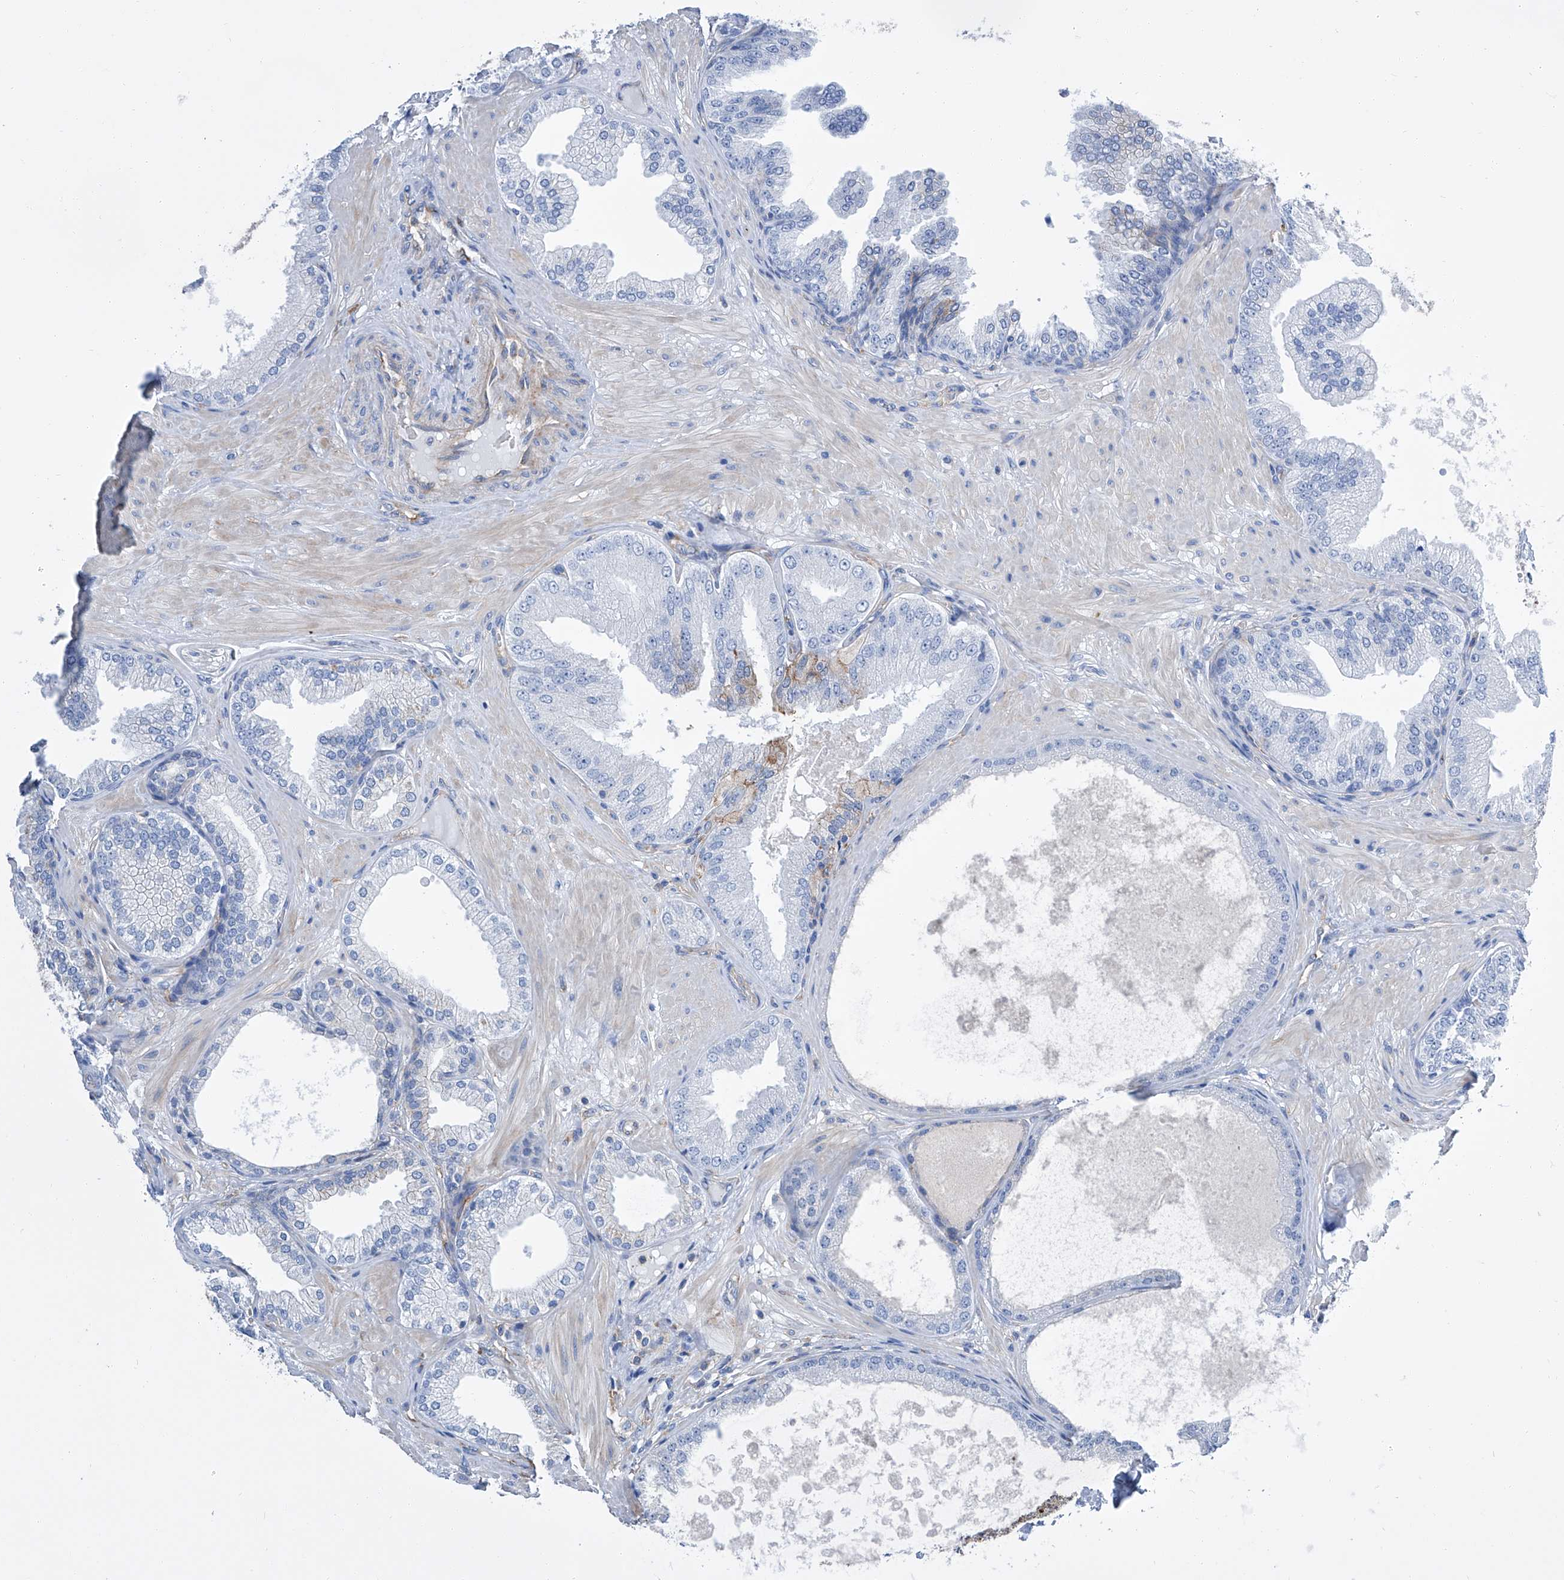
{"staining": {"intensity": "negative", "quantity": "none", "location": "none"}, "tissue": "prostate cancer", "cell_type": "Tumor cells", "image_type": "cancer", "snomed": [{"axis": "morphology", "description": "Adenocarcinoma, Low grade"}, {"axis": "topography", "description": "Prostate"}], "caption": "The immunohistochemistry (IHC) photomicrograph has no significant expression in tumor cells of prostate cancer tissue.", "gene": "GPT", "patient": {"sex": "male", "age": 63}}